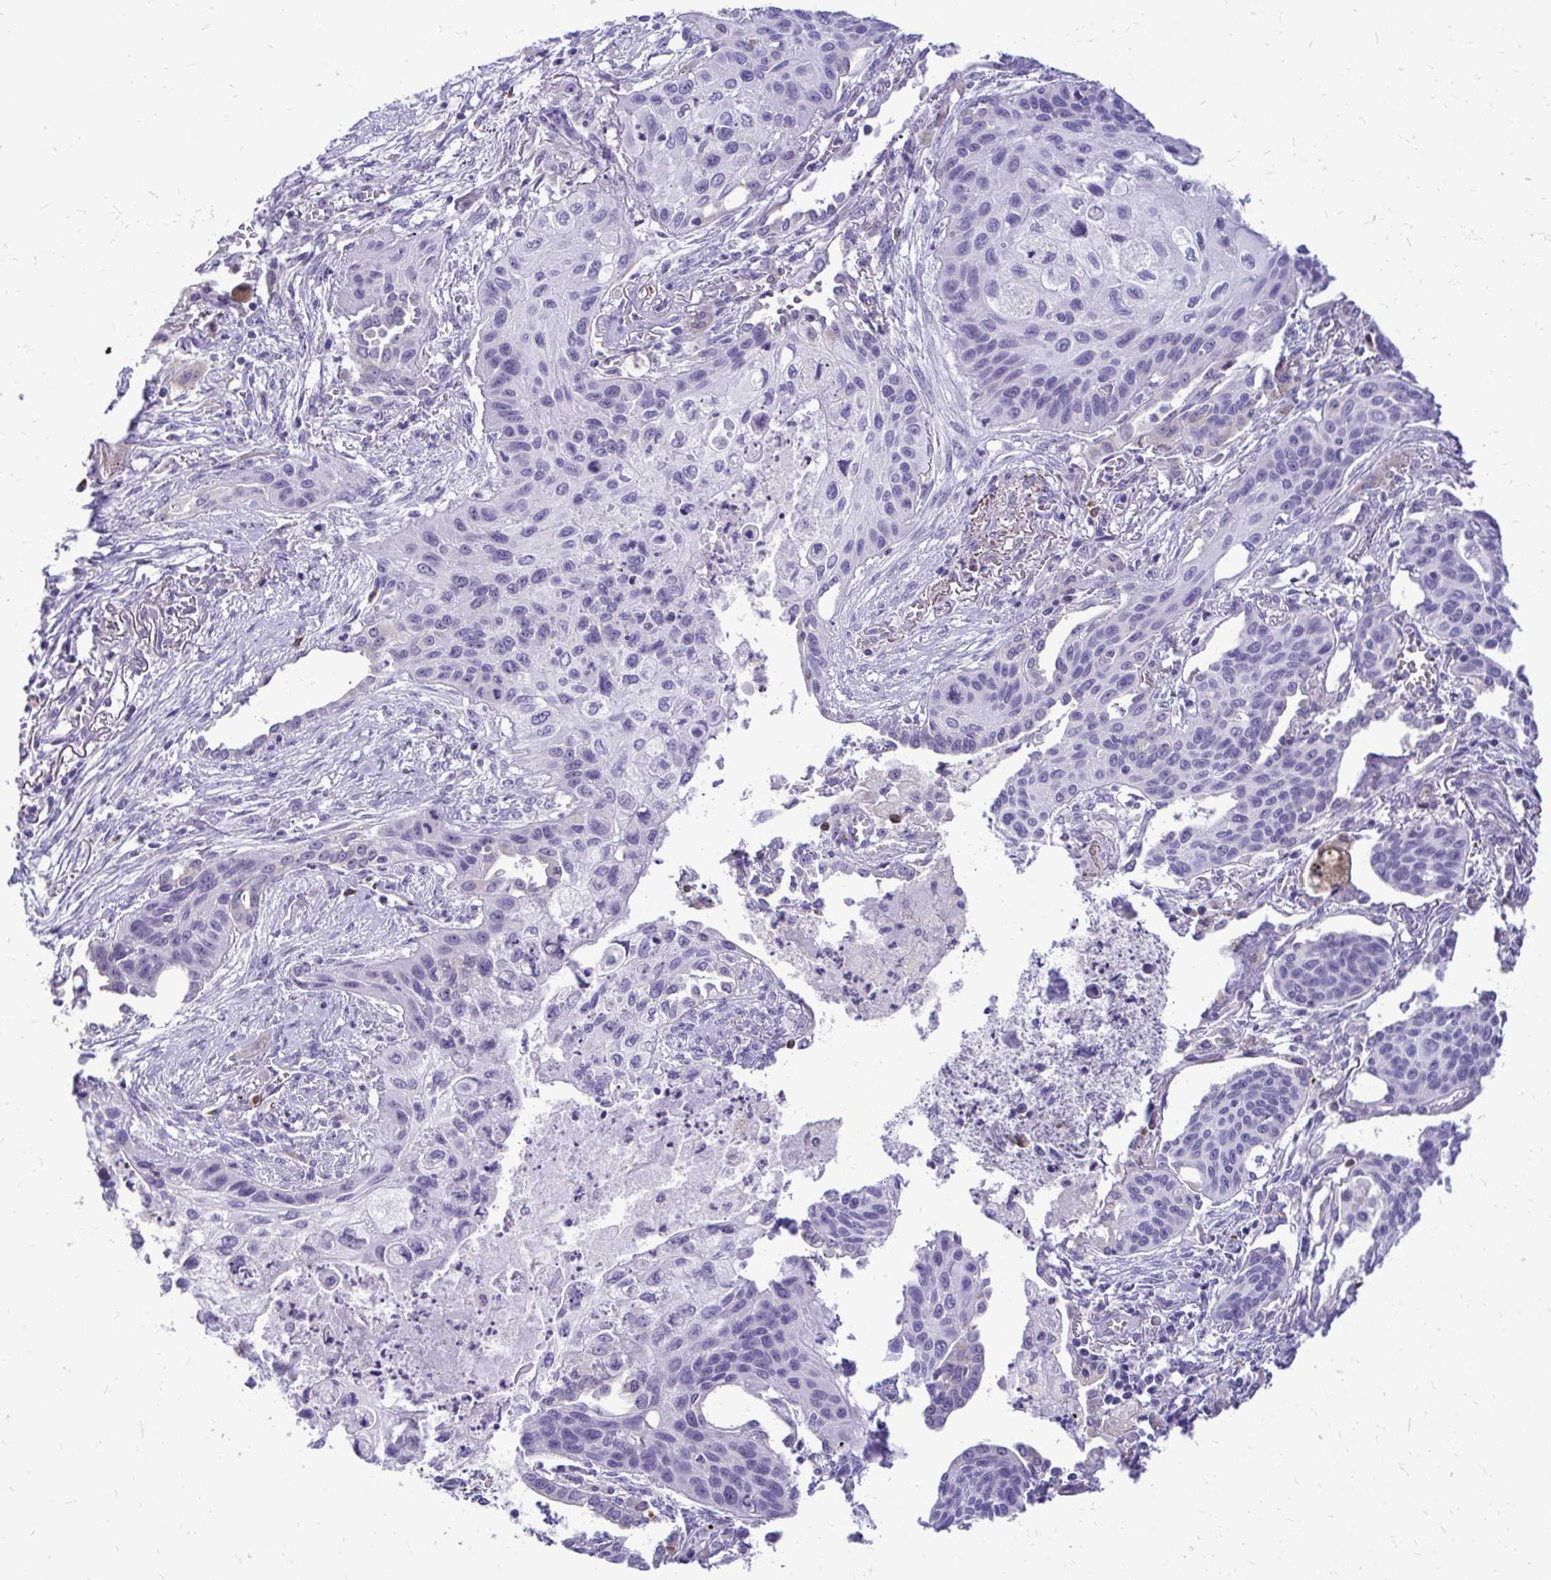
{"staining": {"intensity": "negative", "quantity": "none", "location": "none"}, "tissue": "lung cancer", "cell_type": "Tumor cells", "image_type": "cancer", "snomed": [{"axis": "morphology", "description": "Squamous cell carcinoma, NOS"}, {"axis": "topography", "description": "Lung"}], "caption": "High power microscopy image of an immunohistochemistry (IHC) micrograph of lung cancer, revealing no significant positivity in tumor cells. The staining was performed using DAB to visualize the protein expression in brown, while the nuclei were stained in blue with hematoxylin (Magnification: 20x).", "gene": "NIFK", "patient": {"sex": "male", "age": 71}}